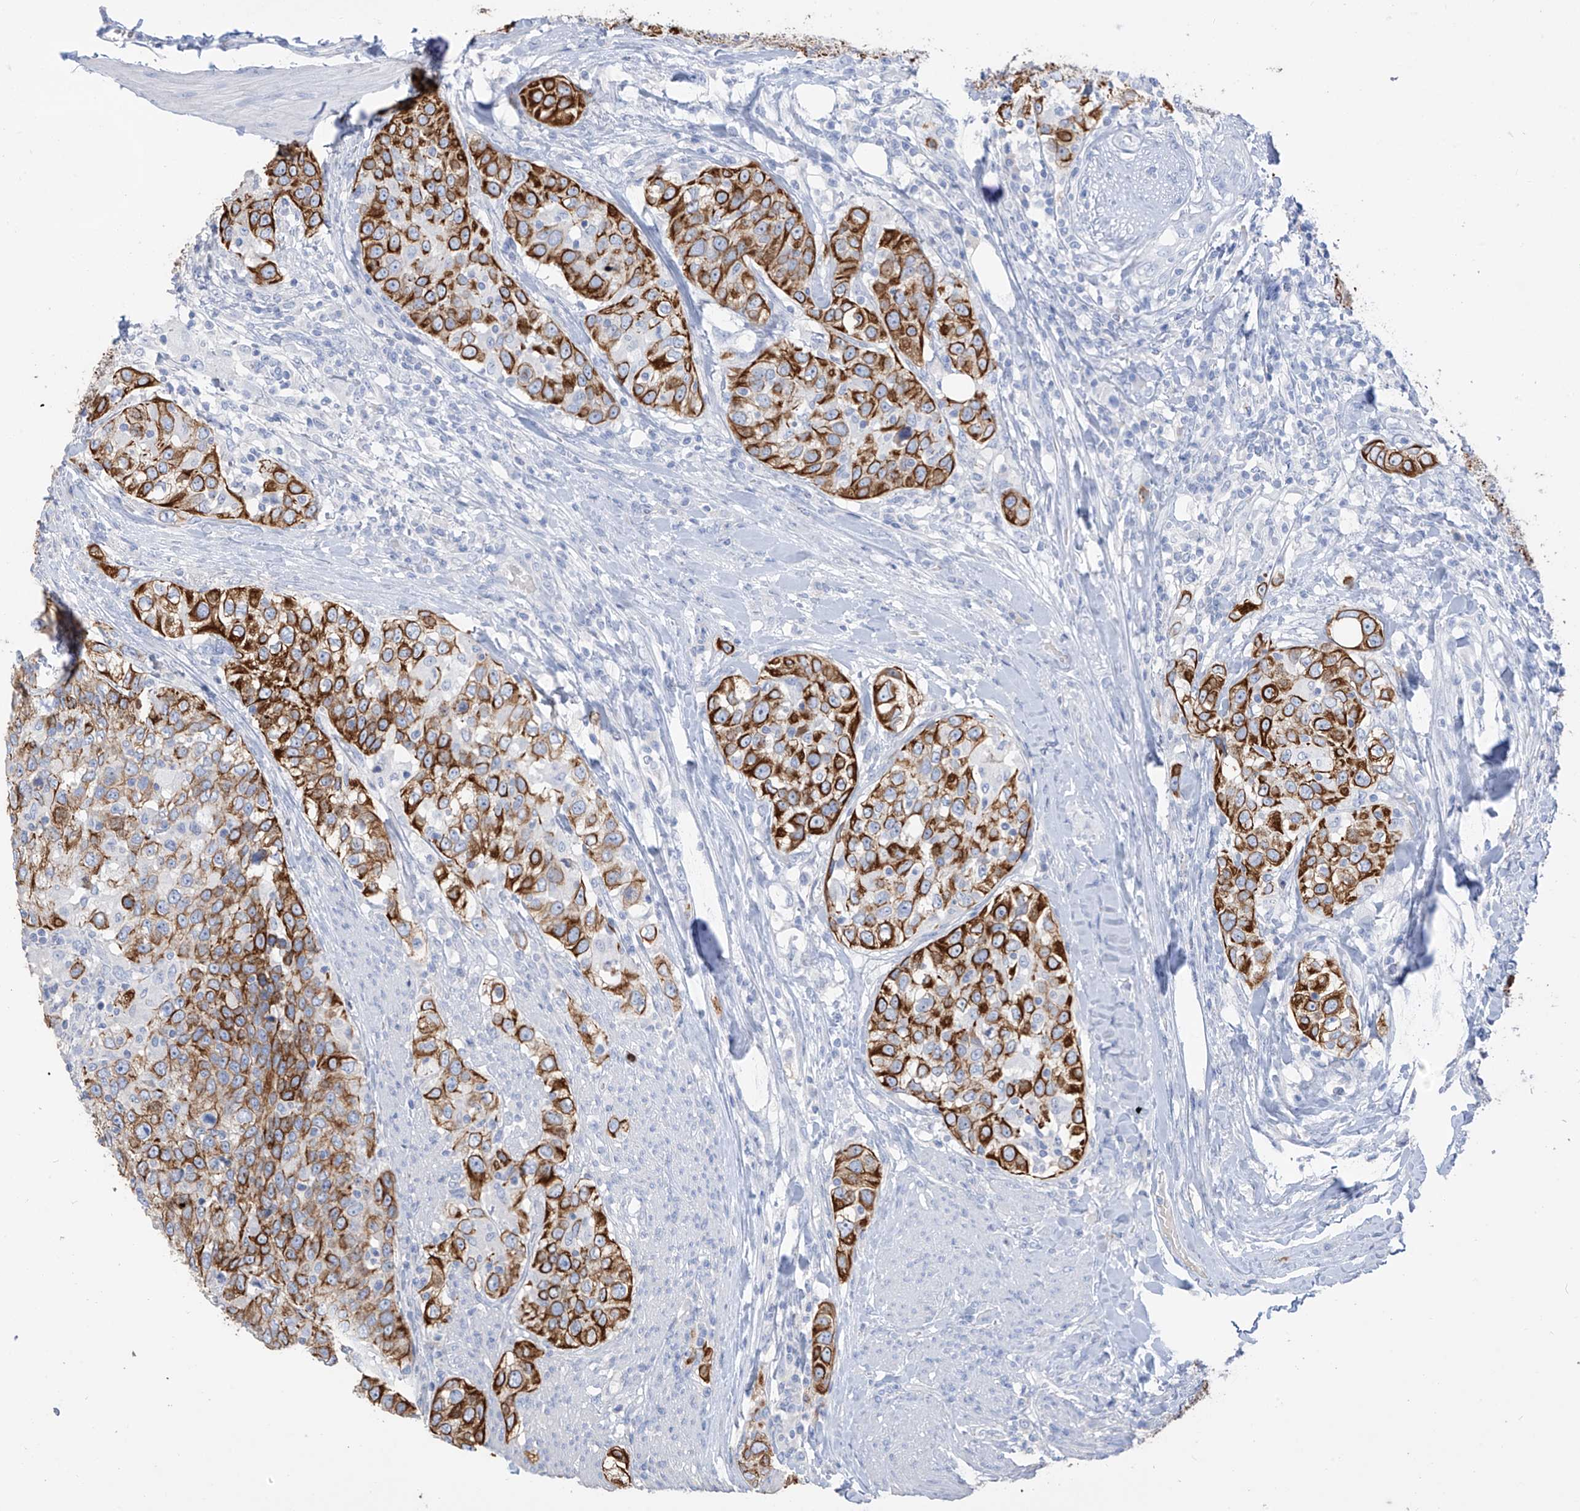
{"staining": {"intensity": "strong", "quantity": "25%-75%", "location": "cytoplasmic/membranous"}, "tissue": "urothelial cancer", "cell_type": "Tumor cells", "image_type": "cancer", "snomed": [{"axis": "morphology", "description": "Urothelial carcinoma, High grade"}, {"axis": "topography", "description": "Urinary bladder"}], "caption": "An image of human urothelial carcinoma (high-grade) stained for a protein shows strong cytoplasmic/membranous brown staining in tumor cells. (Stains: DAB in brown, nuclei in blue, Microscopy: brightfield microscopy at high magnification).", "gene": "PAFAH1B3", "patient": {"sex": "female", "age": 80}}